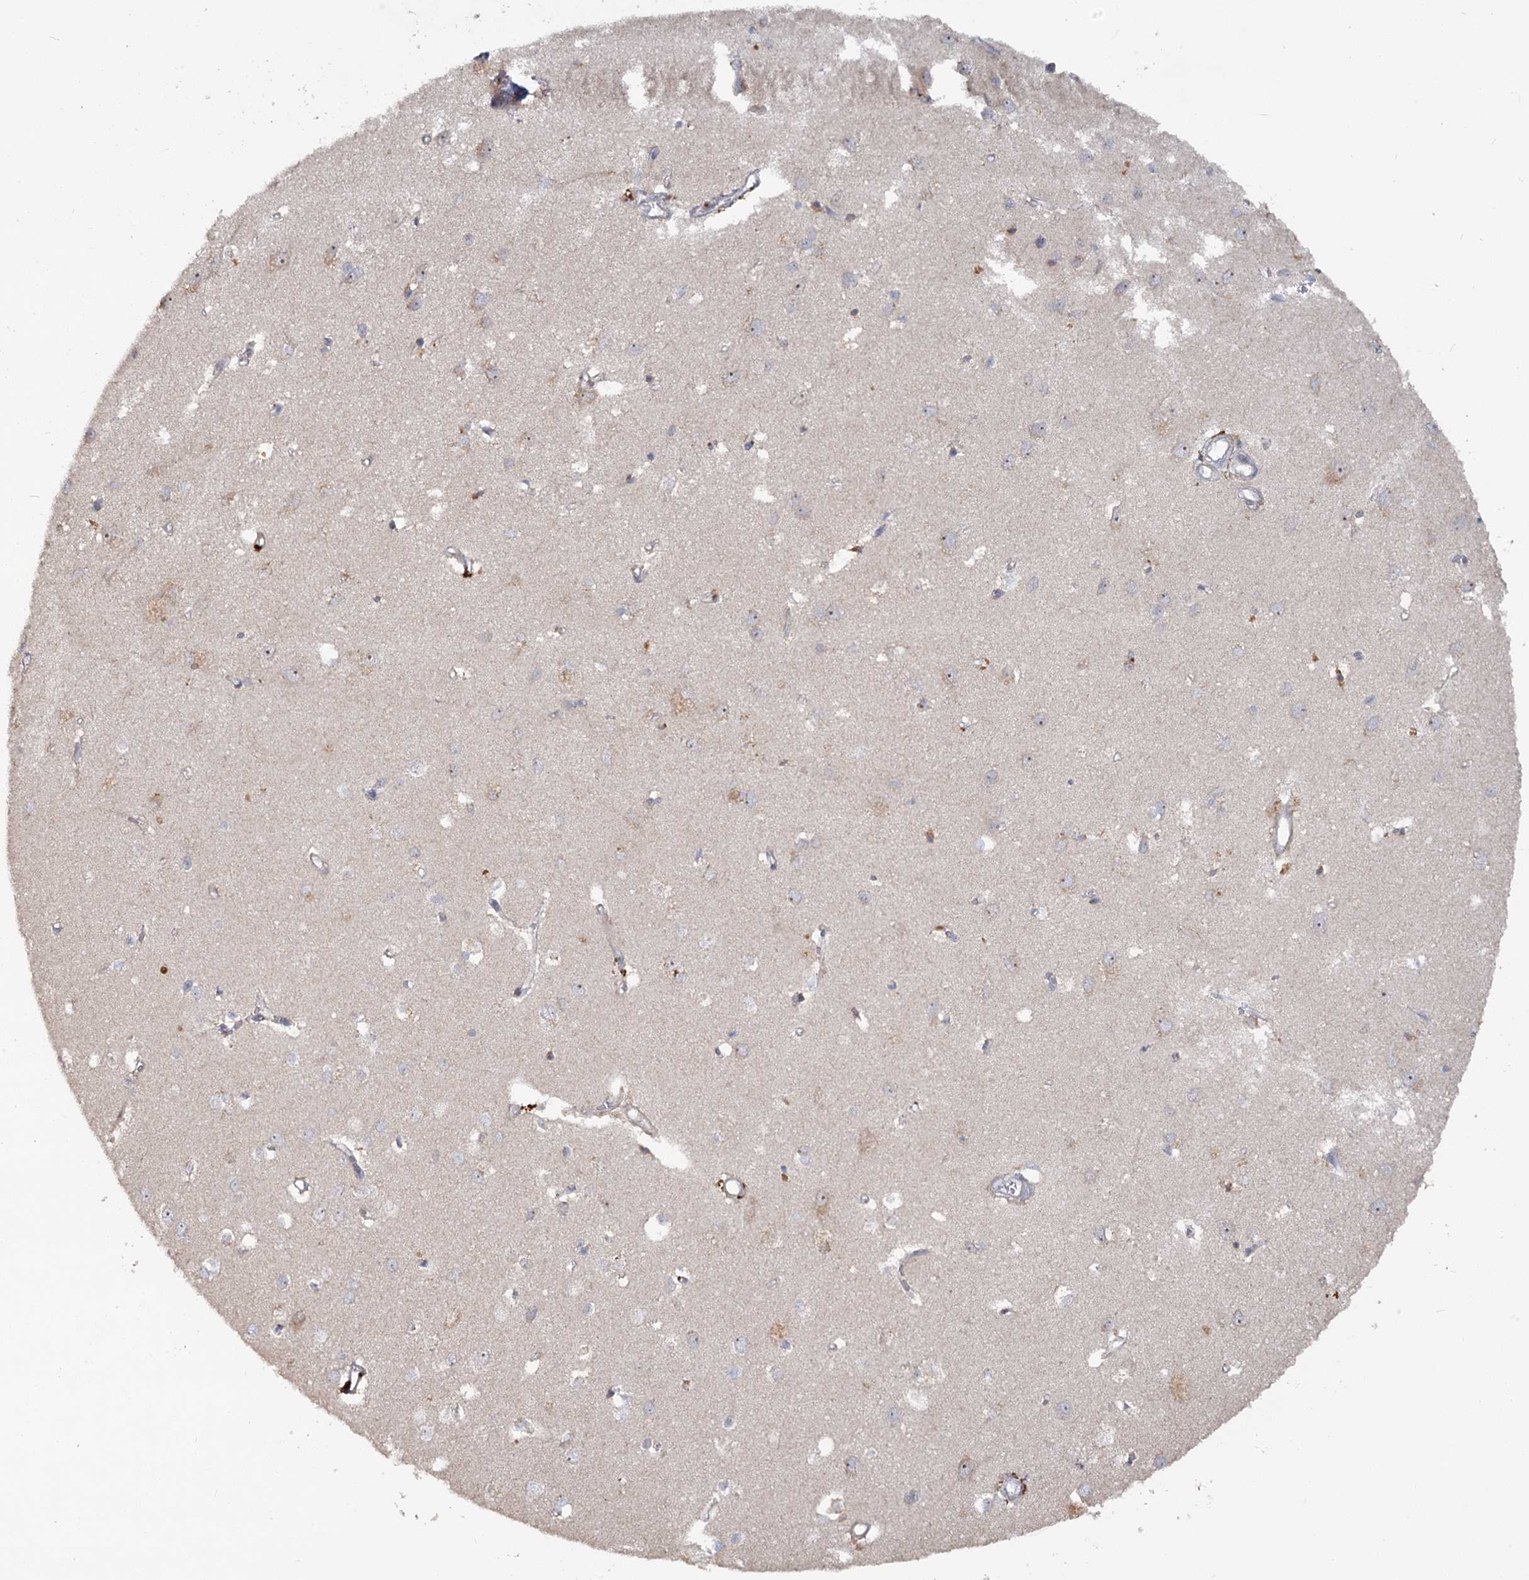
{"staining": {"intensity": "negative", "quantity": "none", "location": "none"}, "tissue": "cerebral cortex", "cell_type": "Endothelial cells", "image_type": "normal", "snomed": [{"axis": "morphology", "description": "Normal tissue, NOS"}, {"axis": "topography", "description": "Cerebral cortex"}], "caption": "The histopathology image displays no significant staining in endothelial cells of cerebral cortex. (Brightfield microscopy of DAB immunohistochemistry at high magnification).", "gene": "ANGPTL5", "patient": {"sex": "female", "age": 64}}